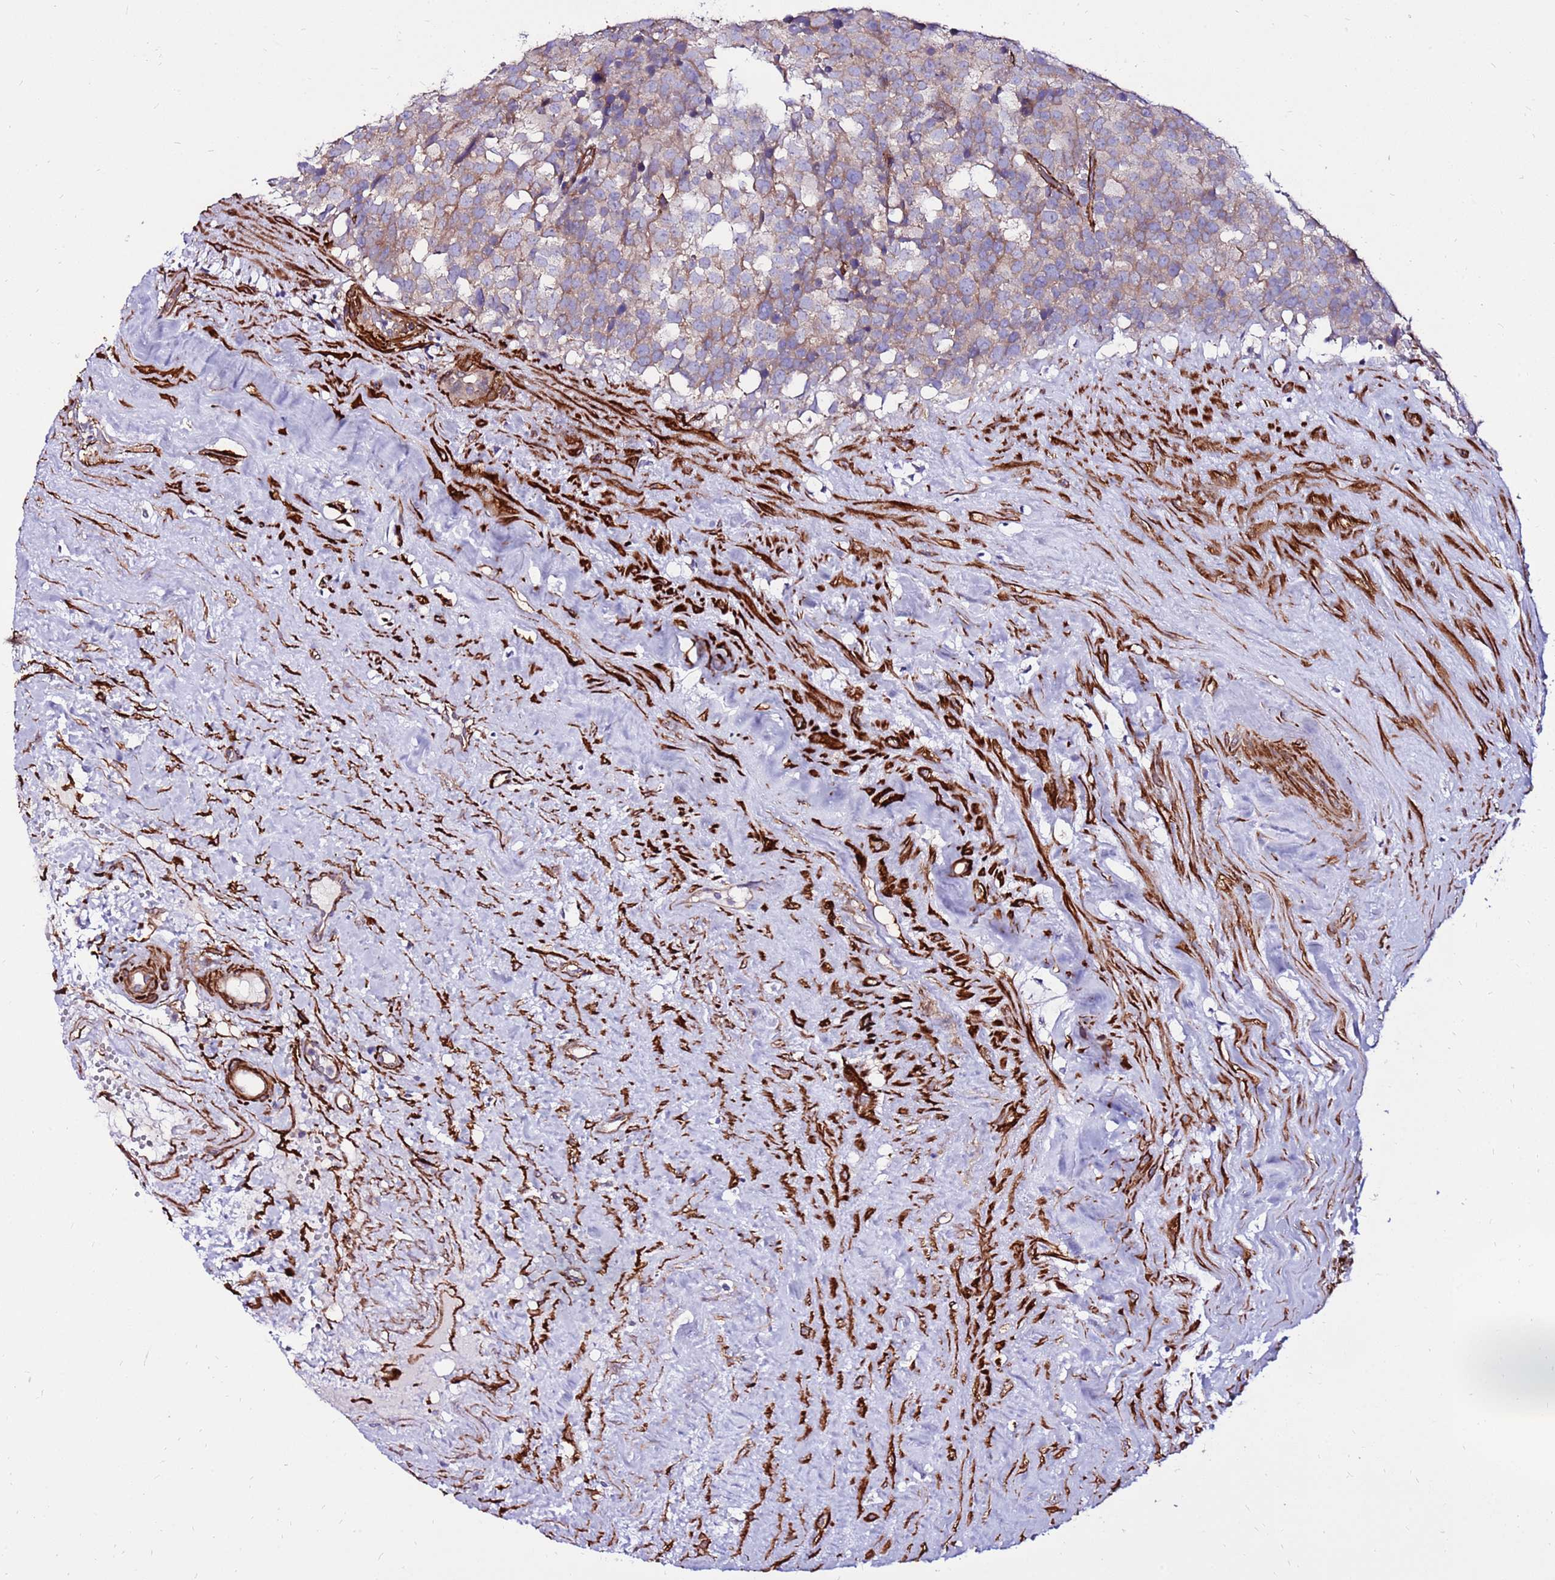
{"staining": {"intensity": "weak", "quantity": "<25%", "location": "cytoplasmic/membranous"}, "tissue": "testis cancer", "cell_type": "Tumor cells", "image_type": "cancer", "snomed": [{"axis": "morphology", "description": "Seminoma, NOS"}, {"axis": "topography", "description": "Testis"}], "caption": "IHC histopathology image of neoplastic tissue: testis cancer stained with DAB (3,3'-diaminobenzidine) shows no significant protein staining in tumor cells.", "gene": "EI24", "patient": {"sex": "male", "age": 71}}